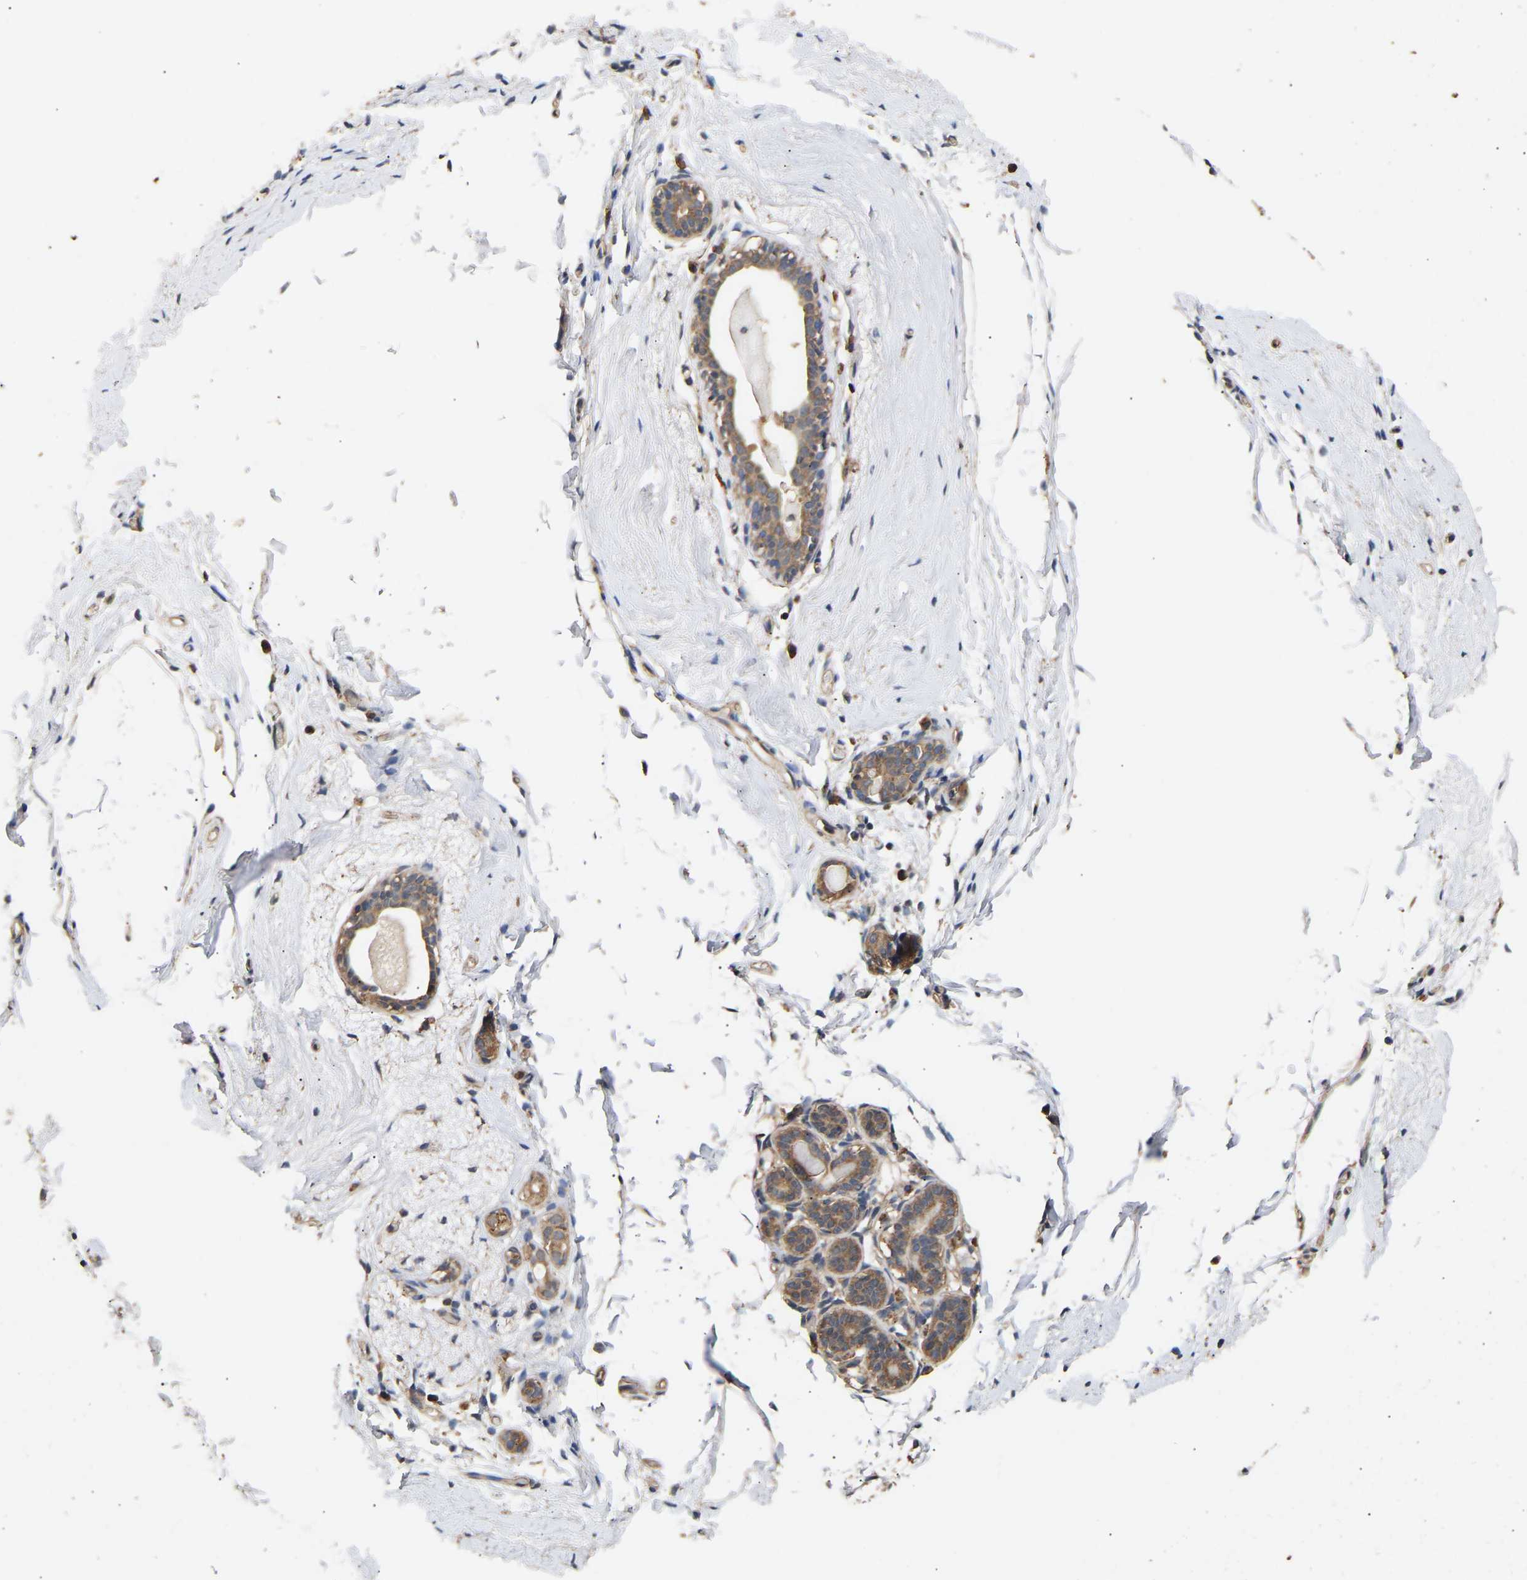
{"staining": {"intensity": "moderate", "quantity": "25%-75%", "location": "cytoplasmic/membranous"}, "tissue": "breast", "cell_type": "Adipocytes", "image_type": "normal", "snomed": [{"axis": "morphology", "description": "Normal tissue, NOS"}, {"axis": "topography", "description": "Breast"}], "caption": "The immunohistochemical stain shows moderate cytoplasmic/membranous positivity in adipocytes of normal breast. (Brightfield microscopy of DAB IHC at high magnification).", "gene": "ZNF26", "patient": {"sex": "female", "age": 62}}